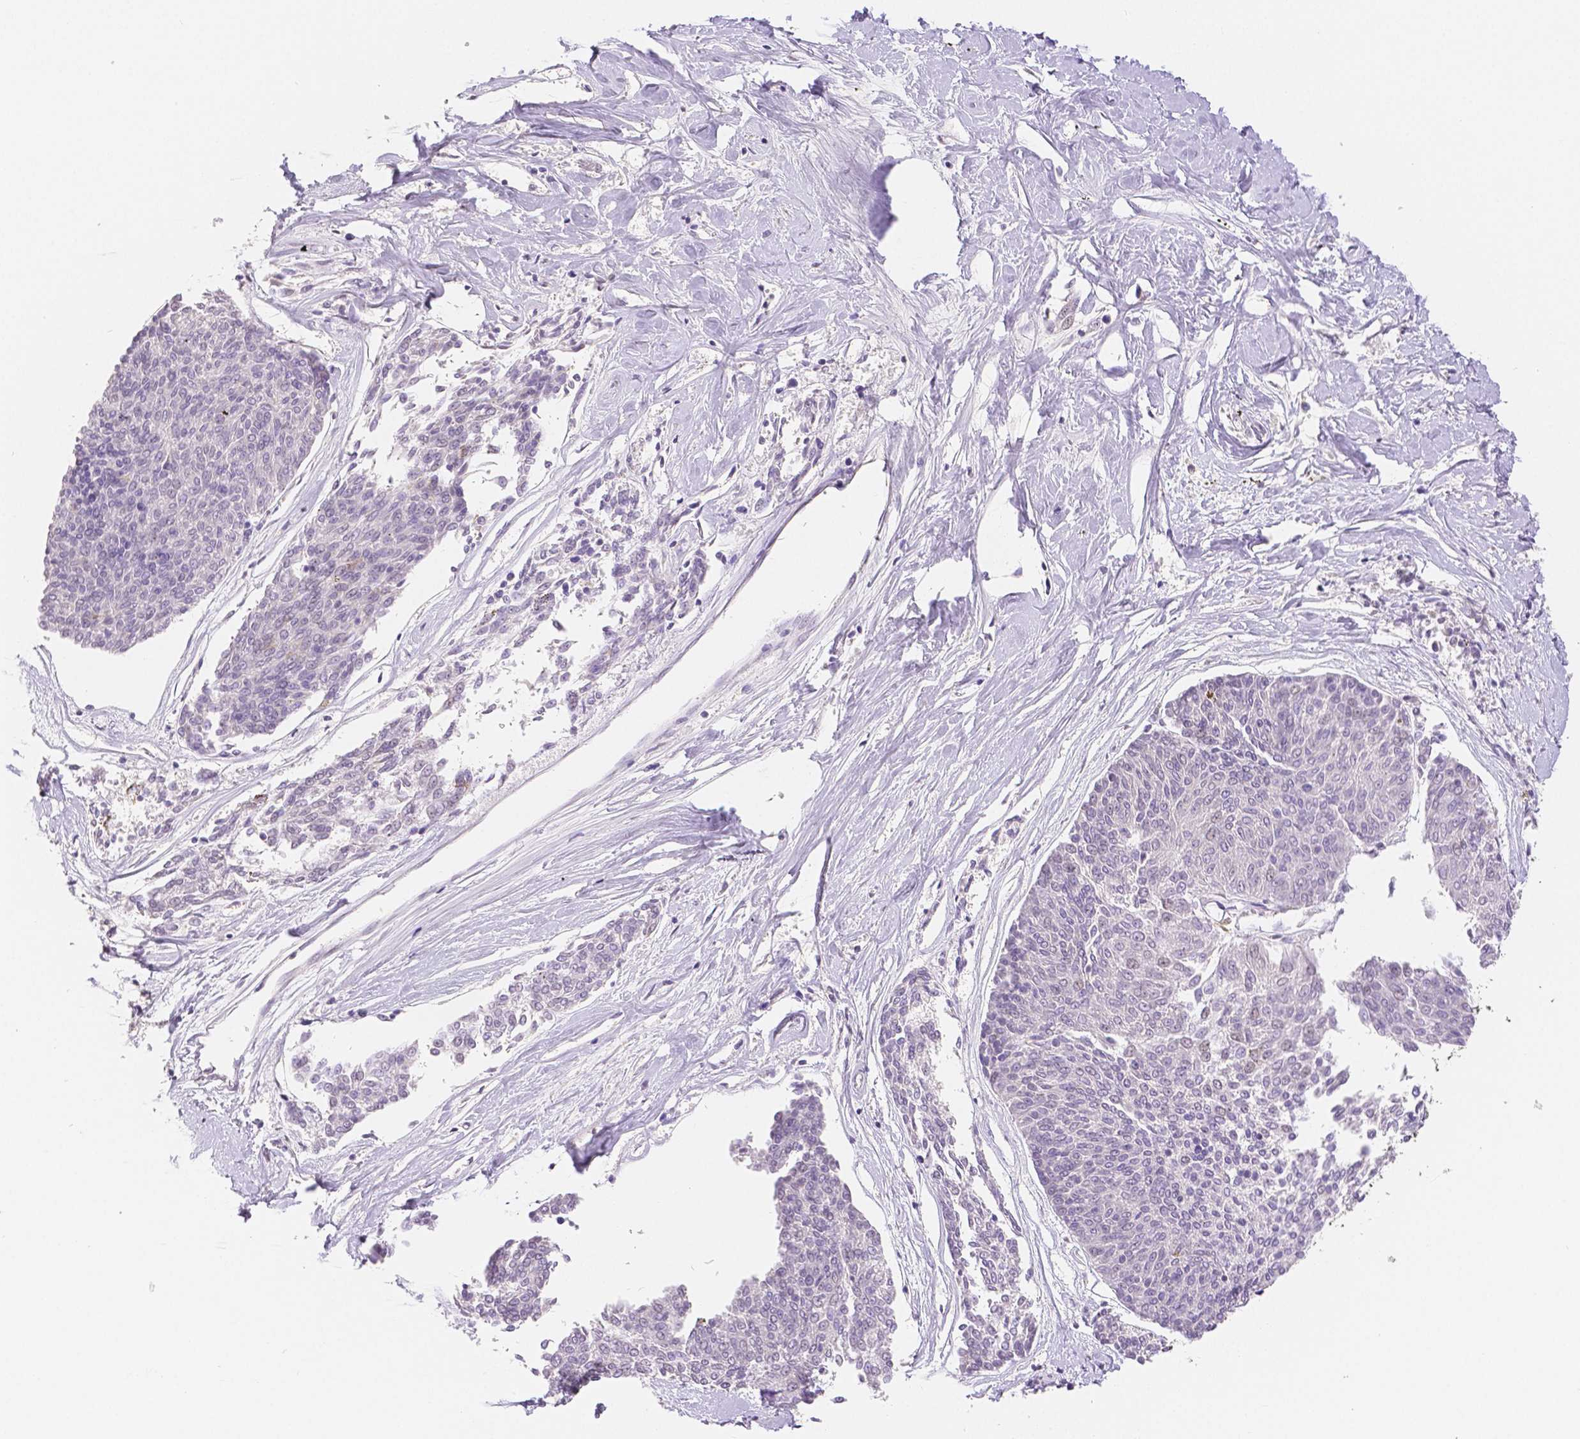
{"staining": {"intensity": "negative", "quantity": "none", "location": "none"}, "tissue": "melanoma", "cell_type": "Tumor cells", "image_type": "cancer", "snomed": [{"axis": "morphology", "description": "Malignant melanoma, NOS"}, {"axis": "topography", "description": "Skin"}], "caption": "Melanoma was stained to show a protein in brown. There is no significant positivity in tumor cells.", "gene": "OCLN", "patient": {"sex": "female", "age": 72}}